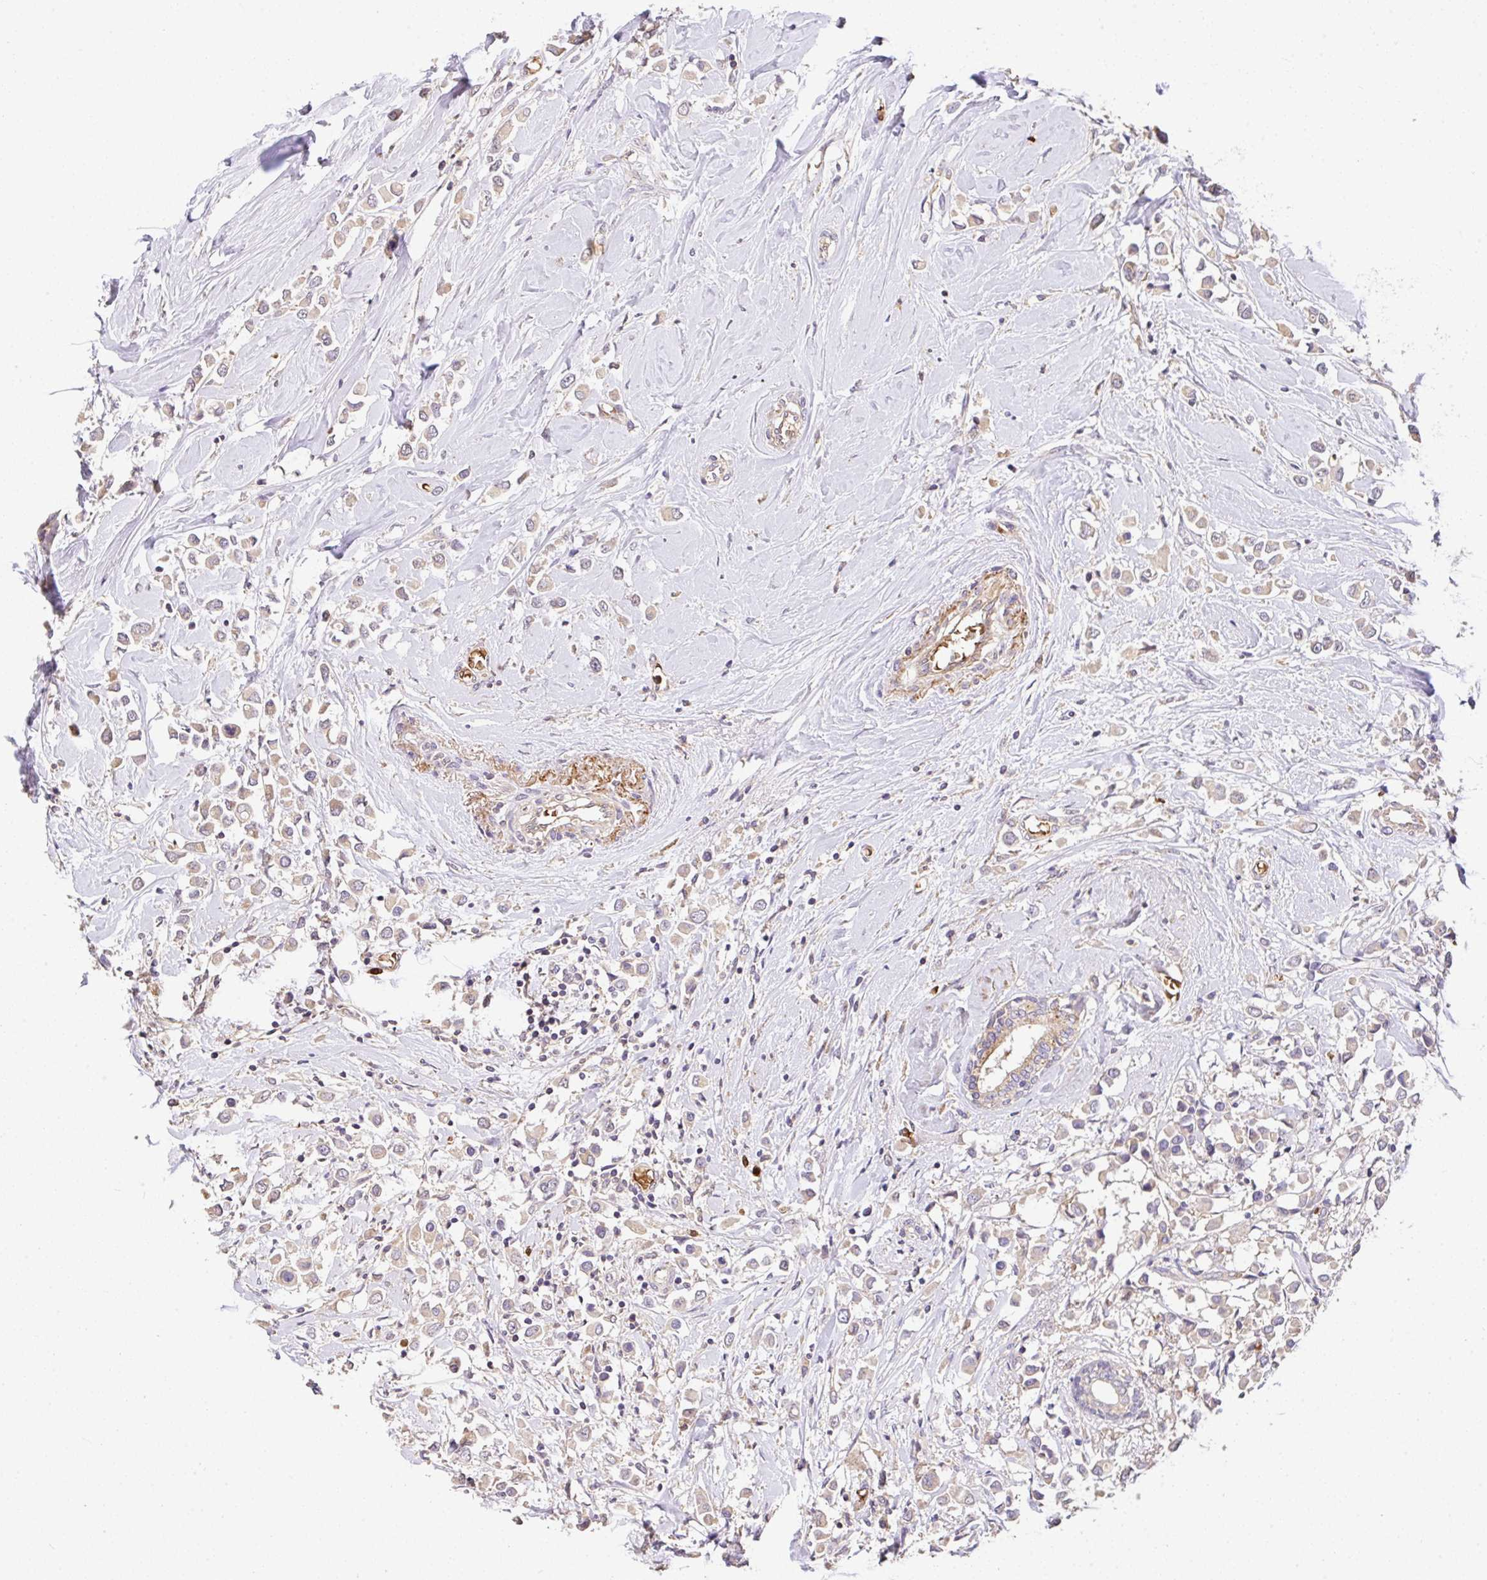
{"staining": {"intensity": "weak", "quantity": ">75%", "location": "cytoplasmic/membranous"}, "tissue": "breast cancer", "cell_type": "Tumor cells", "image_type": "cancer", "snomed": [{"axis": "morphology", "description": "Duct carcinoma"}, {"axis": "topography", "description": "Breast"}], "caption": "An image of breast cancer stained for a protein shows weak cytoplasmic/membranous brown staining in tumor cells.", "gene": "C1QTNF9B", "patient": {"sex": "female", "age": 61}}